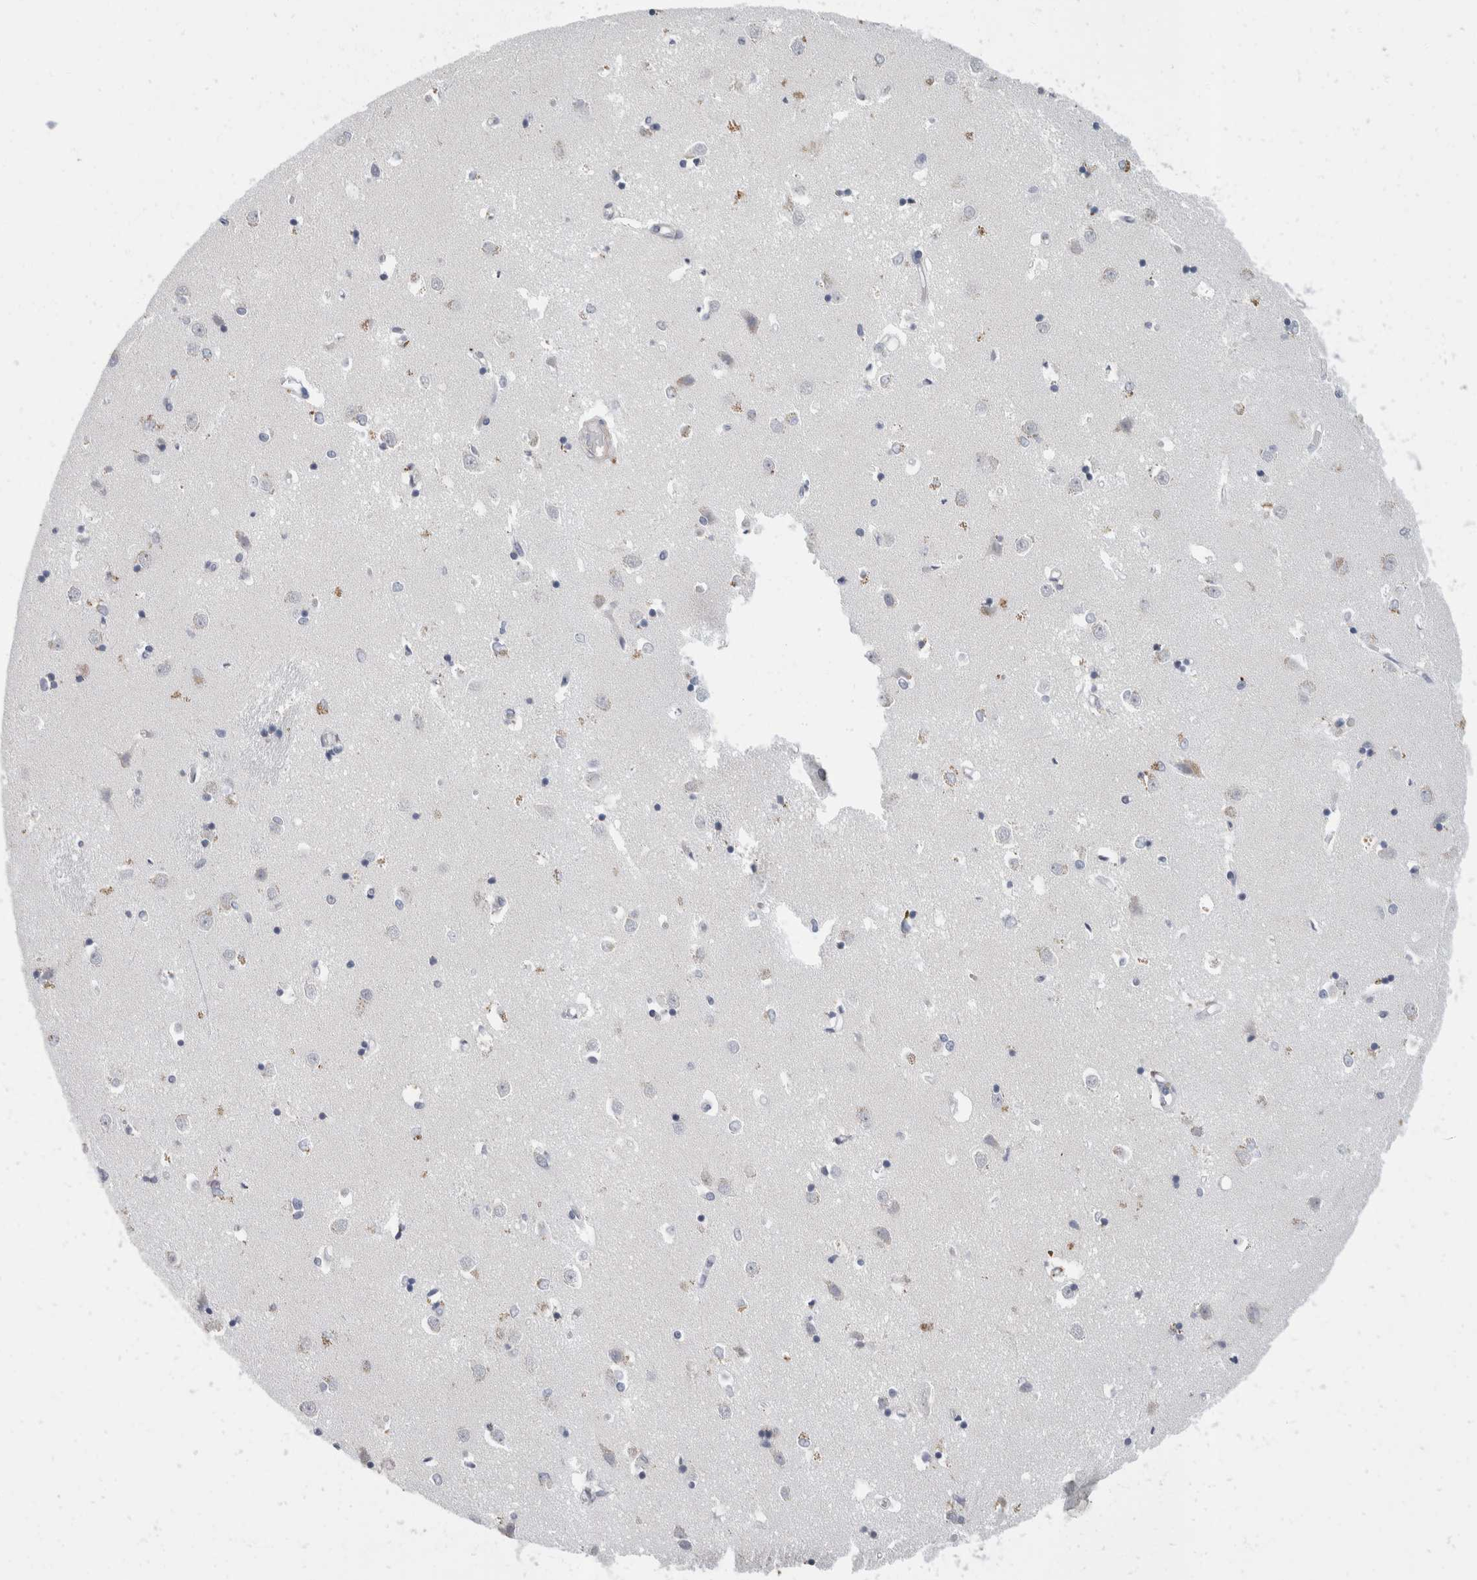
{"staining": {"intensity": "weak", "quantity": "<25%", "location": "cytoplasmic/membranous"}, "tissue": "caudate", "cell_type": "Glial cells", "image_type": "normal", "snomed": [{"axis": "morphology", "description": "Normal tissue, NOS"}, {"axis": "topography", "description": "Lateral ventricle wall"}], "caption": "Immunohistochemistry micrograph of benign human caudate stained for a protein (brown), which exhibits no expression in glial cells.", "gene": "CATSPERD", "patient": {"sex": "male", "age": 45}}